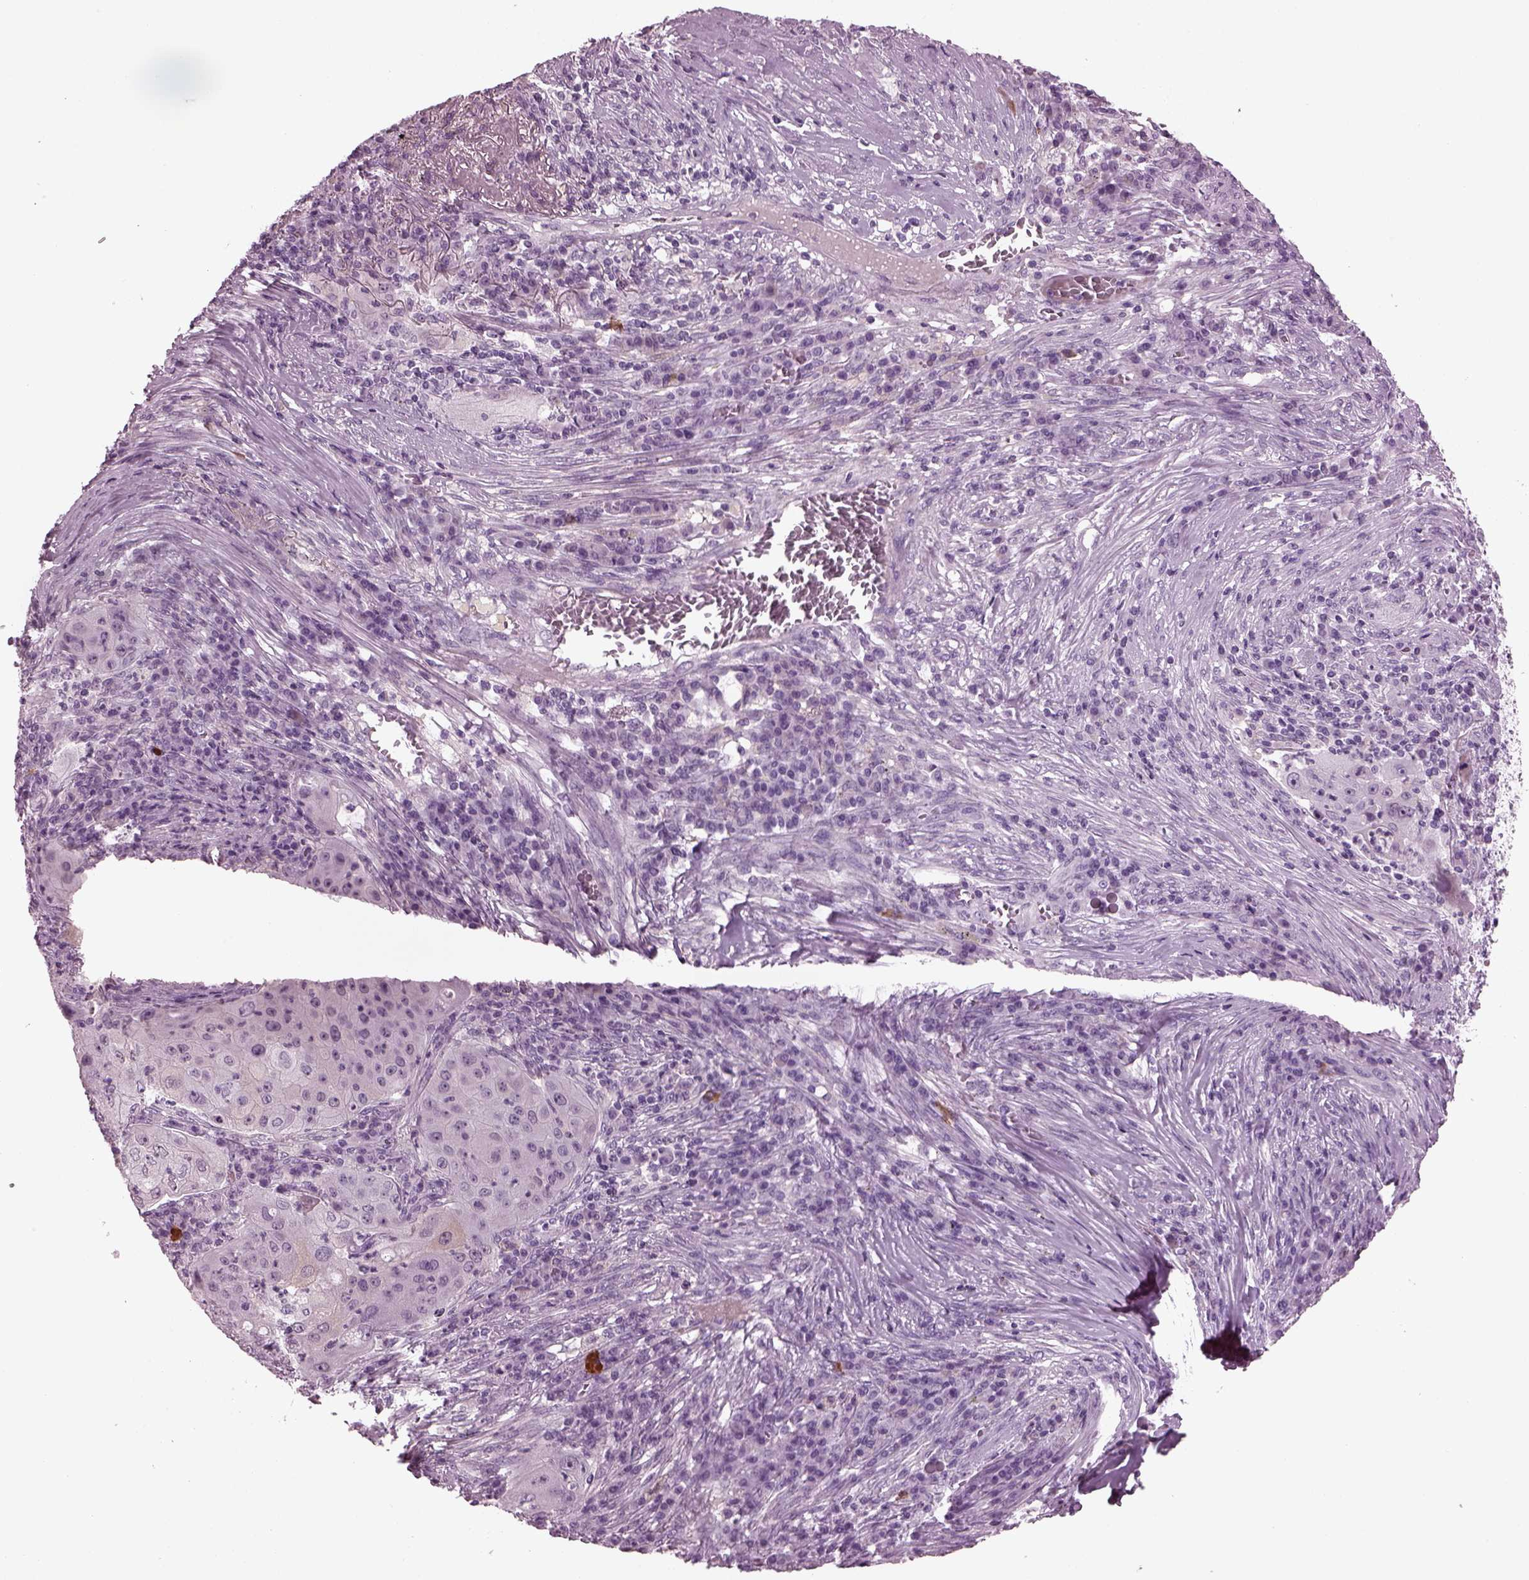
{"staining": {"intensity": "negative", "quantity": "none", "location": "none"}, "tissue": "lung cancer", "cell_type": "Tumor cells", "image_type": "cancer", "snomed": [{"axis": "morphology", "description": "Squamous cell carcinoma, NOS"}, {"axis": "topography", "description": "Lung"}], "caption": "Squamous cell carcinoma (lung) was stained to show a protein in brown. There is no significant positivity in tumor cells. (Stains: DAB immunohistochemistry (IHC) with hematoxylin counter stain, Microscopy: brightfield microscopy at high magnification).", "gene": "SLC6A17", "patient": {"sex": "female", "age": 59}}